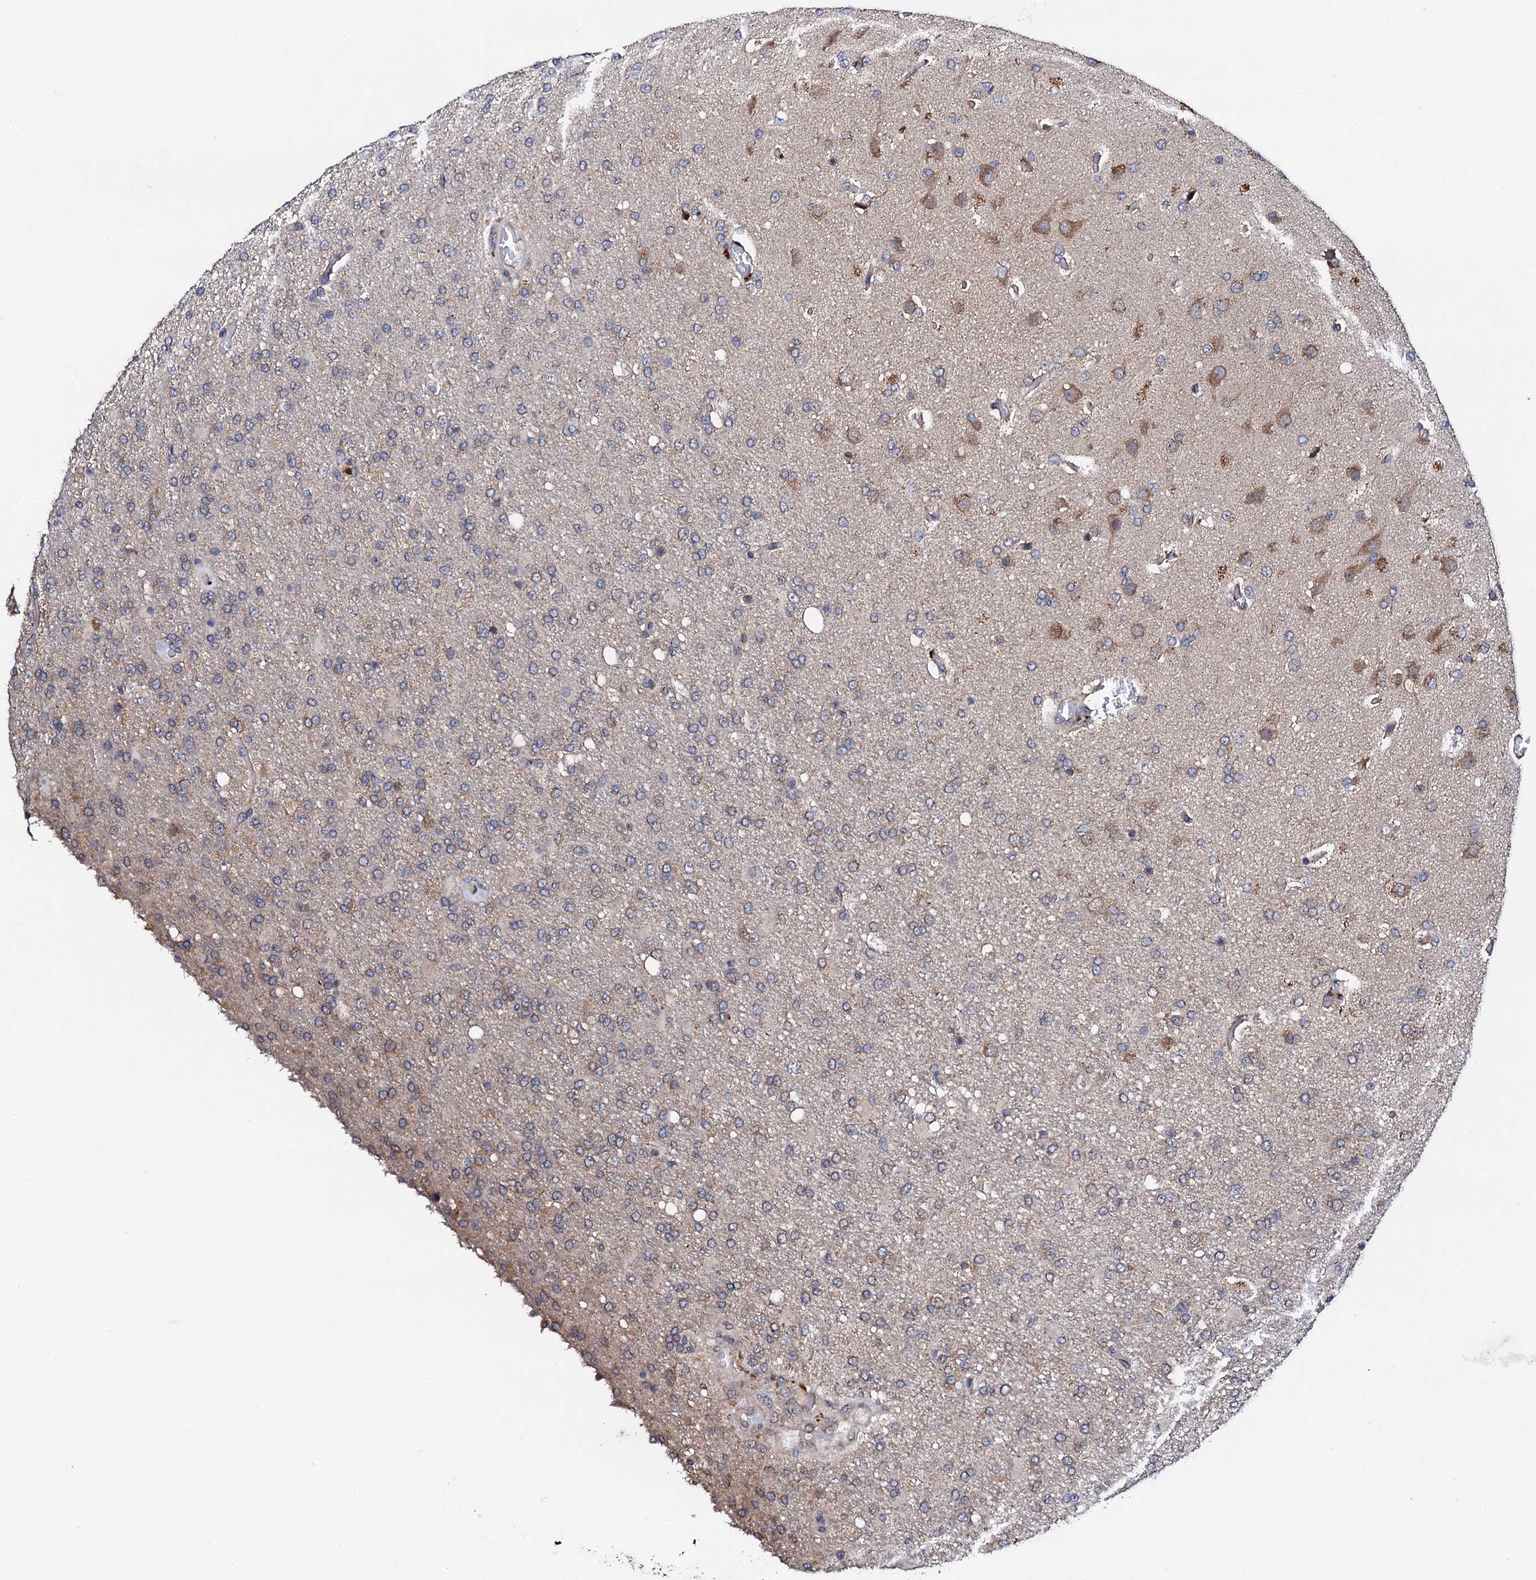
{"staining": {"intensity": "weak", "quantity": "<25%", "location": "cytoplasmic/membranous"}, "tissue": "glioma", "cell_type": "Tumor cells", "image_type": "cancer", "snomed": [{"axis": "morphology", "description": "Glioma, malignant, High grade"}, {"axis": "topography", "description": "Brain"}], "caption": "High magnification brightfield microscopy of glioma stained with DAB (3,3'-diaminobenzidine) (brown) and counterstained with hematoxylin (blue): tumor cells show no significant staining.", "gene": "IP6K1", "patient": {"sex": "female", "age": 74}}